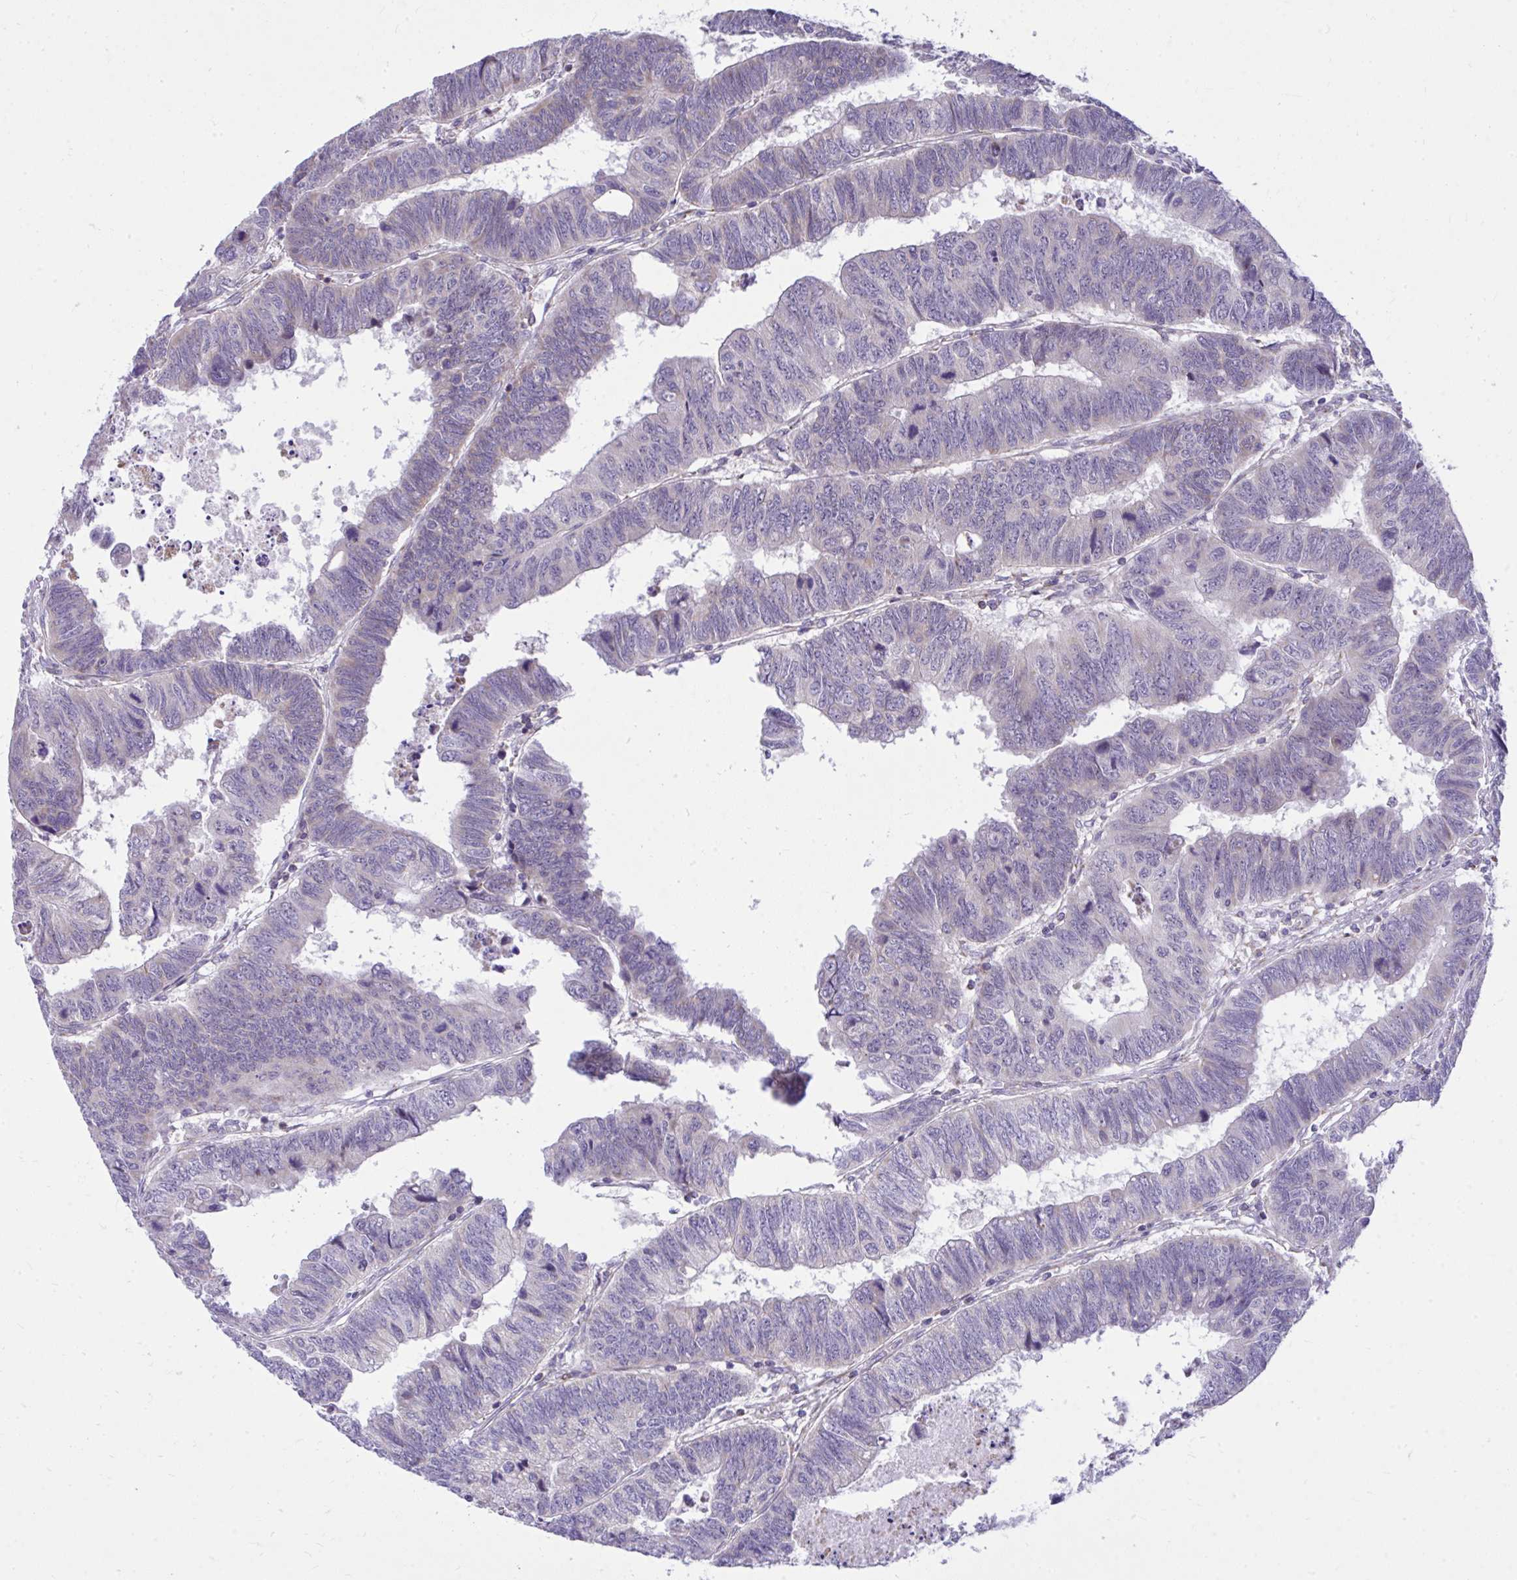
{"staining": {"intensity": "weak", "quantity": "<25%", "location": "cytoplasmic/membranous"}, "tissue": "colorectal cancer", "cell_type": "Tumor cells", "image_type": "cancer", "snomed": [{"axis": "morphology", "description": "Adenocarcinoma, NOS"}, {"axis": "topography", "description": "Colon"}], "caption": "This is an IHC image of human colorectal cancer. There is no staining in tumor cells.", "gene": "GPRIN3", "patient": {"sex": "male", "age": 62}}